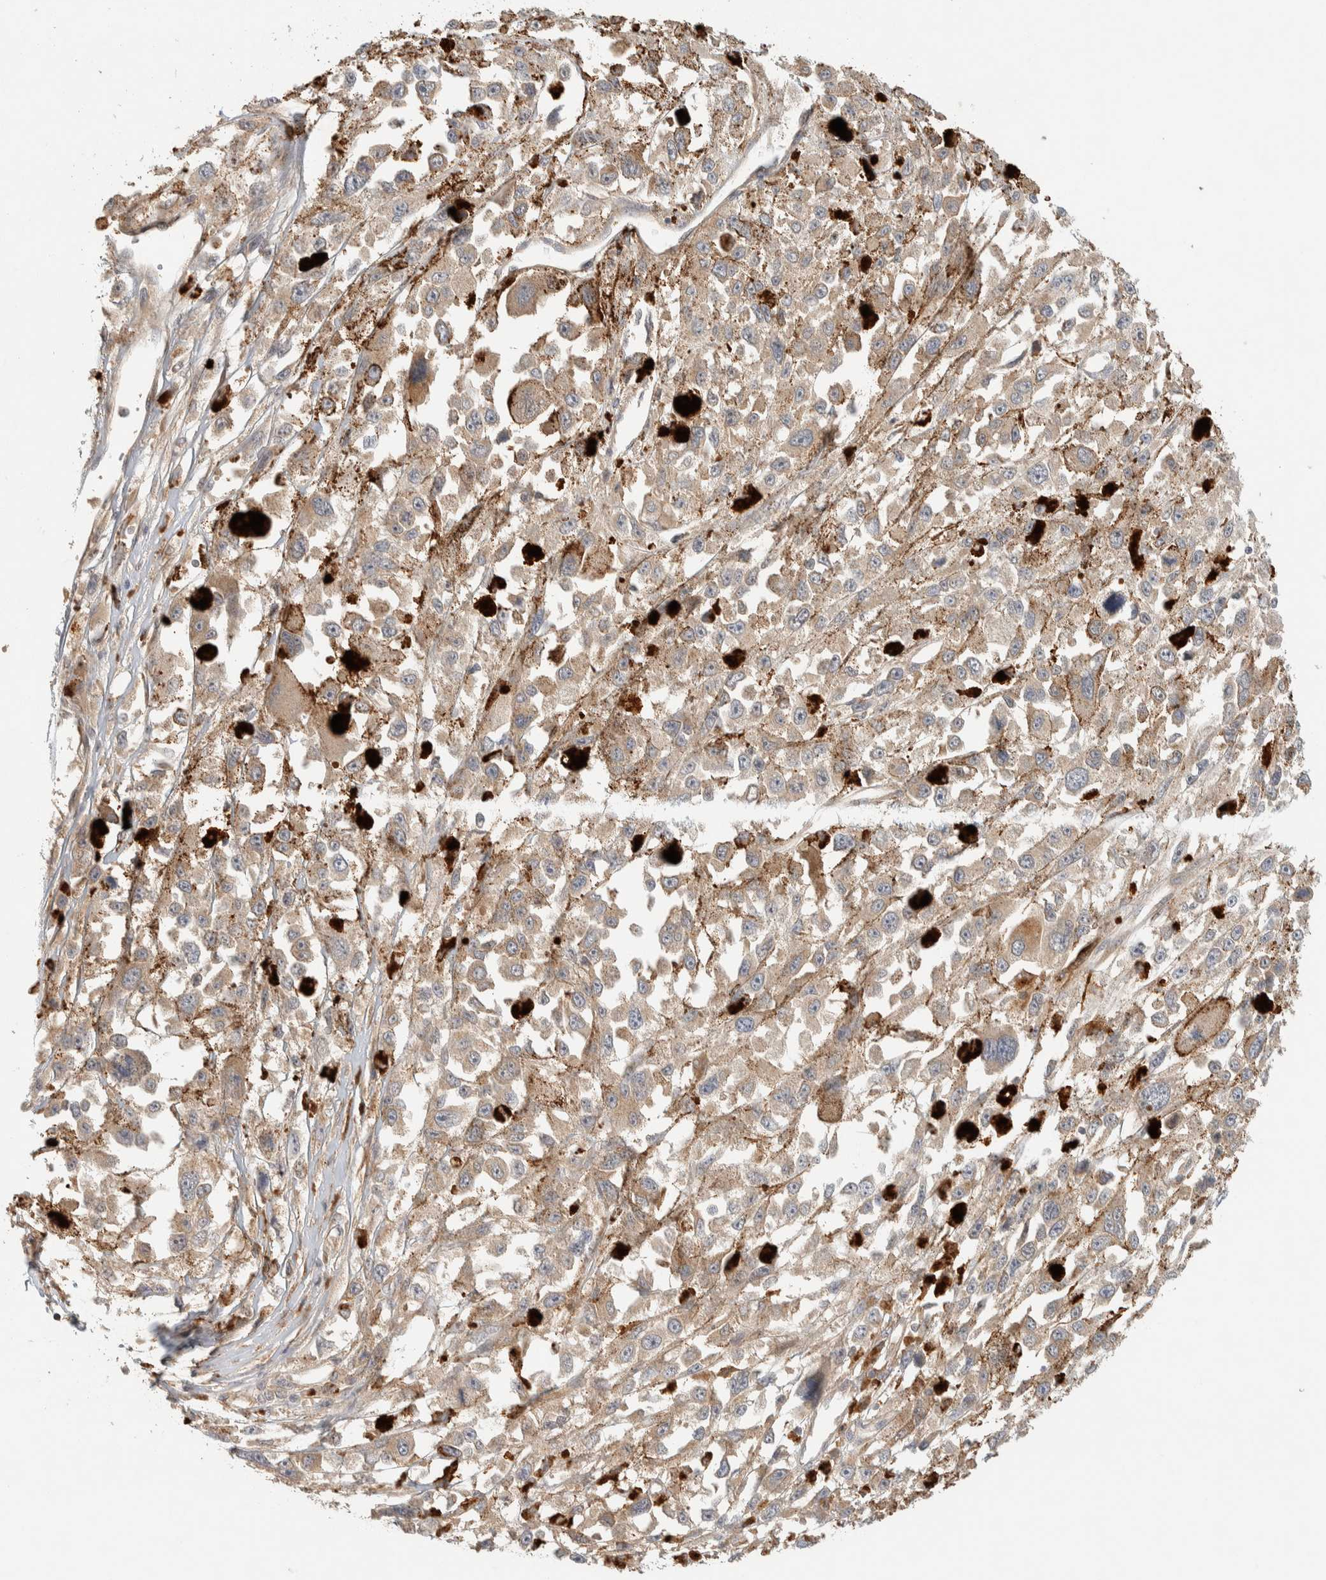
{"staining": {"intensity": "weak", "quantity": ">75%", "location": "cytoplasmic/membranous"}, "tissue": "melanoma", "cell_type": "Tumor cells", "image_type": "cancer", "snomed": [{"axis": "morphology", "description": "Malignant melanoma, Metastatic site"}, {"axis": "topography", "description": "Lymph node"}], "caption": "Malignant melanoma (metastatic site) tissue exhibits weak cytoplasmic/membranous expression in about >75% of tumor cells, visualized by immunohistochemistry.", "gene": "FAM167A", "patient": {"sex": "male", "age": 59}}